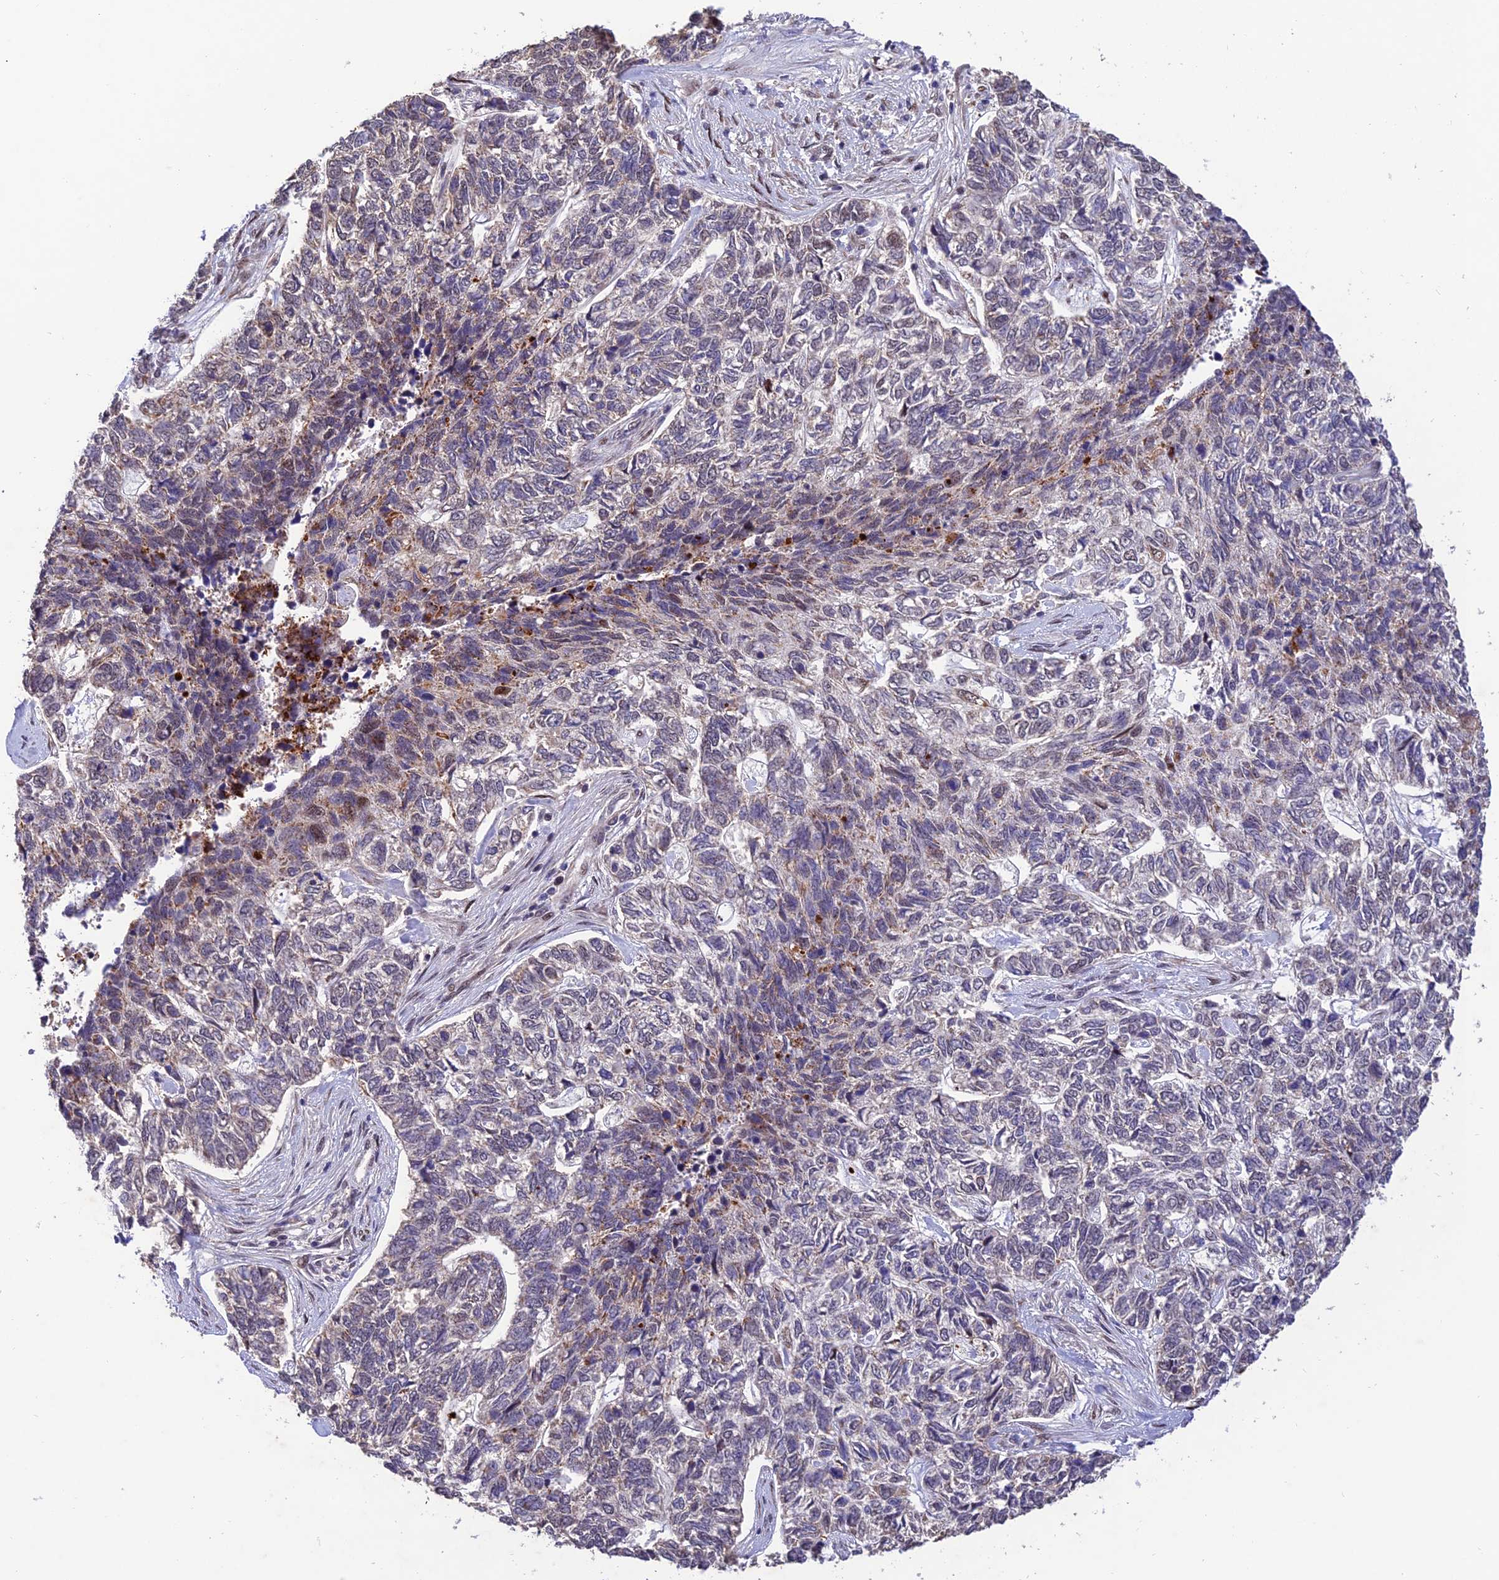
{"staining": {"intensity": "weak", "quantity": "<25%", "location": "cytoplasmic/membranous"}, "tissue": "skin cancer", "cell_type": "Tumor cells", "image_type": "cancer", "snomed": [{"axis": "morphology", "description": "Basal cell carcinoma"}, {"axis": "topography", "description": "Skin"}], "caption": "Immunohistochemistry micrograph of neoplastic tissue: human skin cancer (basal cell carcinoma) stained with DAB demonstrates no significant protein expression in tumor cells.", "gene": "WDR55", "patient": {"sex": "female", "age": 65}}